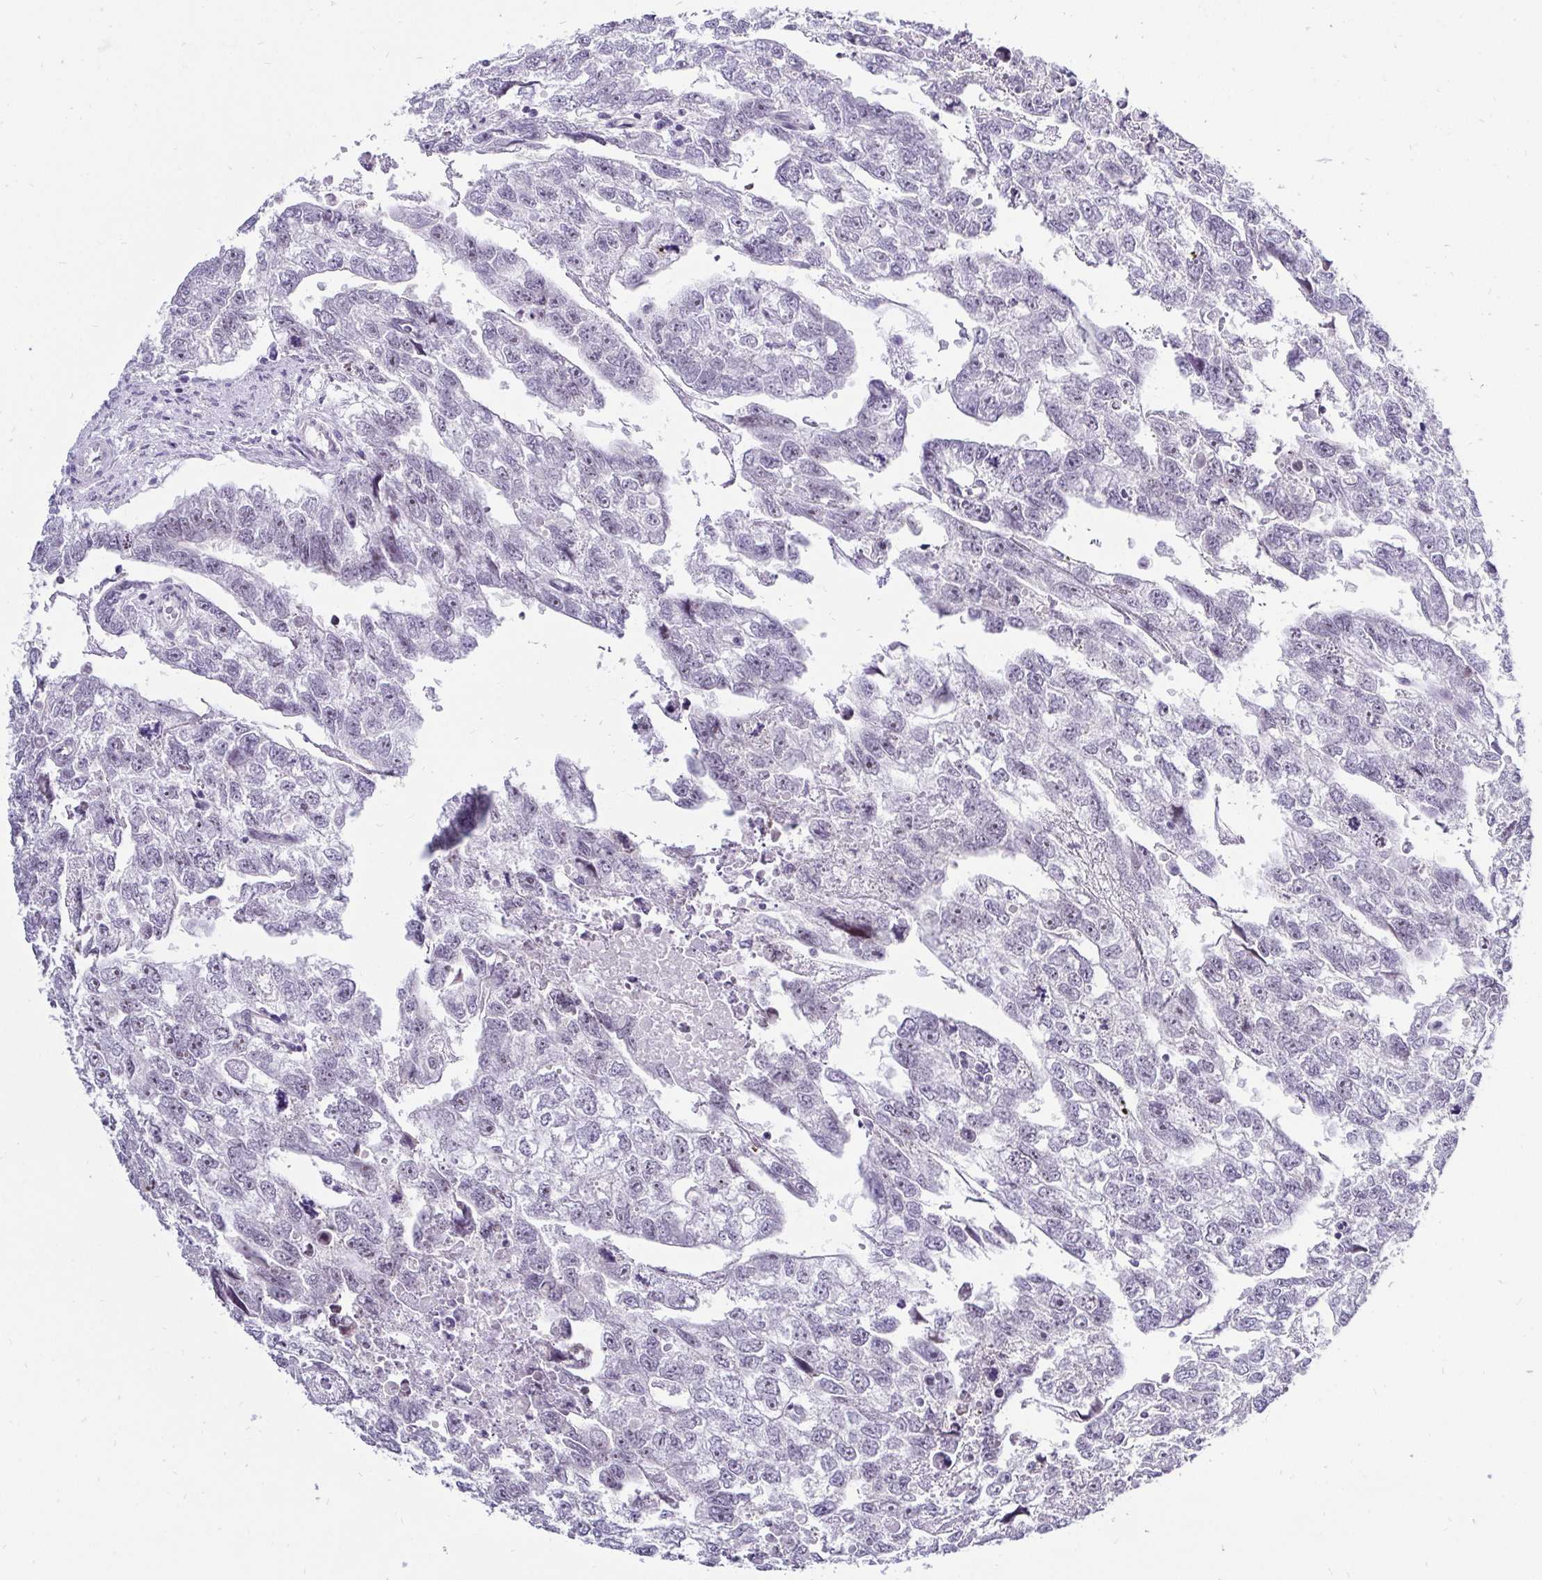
{"staining": {"intensity": "negative", "quantity": "none", "location": "none"}, "tissue": "testis cancer", "cell_type": "Tumor cells", "image_type": "cancer", "snomed": [{"axis": "morphology", "description": "Carcinoma, Embryonal, NOS"}, {"axis": "morphology", "description": "Teratoma, malignant, NOS"}, {"axis": "topography", "description": "Testis"}], "caption": "Protein analysis of testis cancer (teratoma (malignant)) displays no significant positivity in tumor cells.", "gene": "ZNF860", "patient": {"sex": "male", "age": 44}}